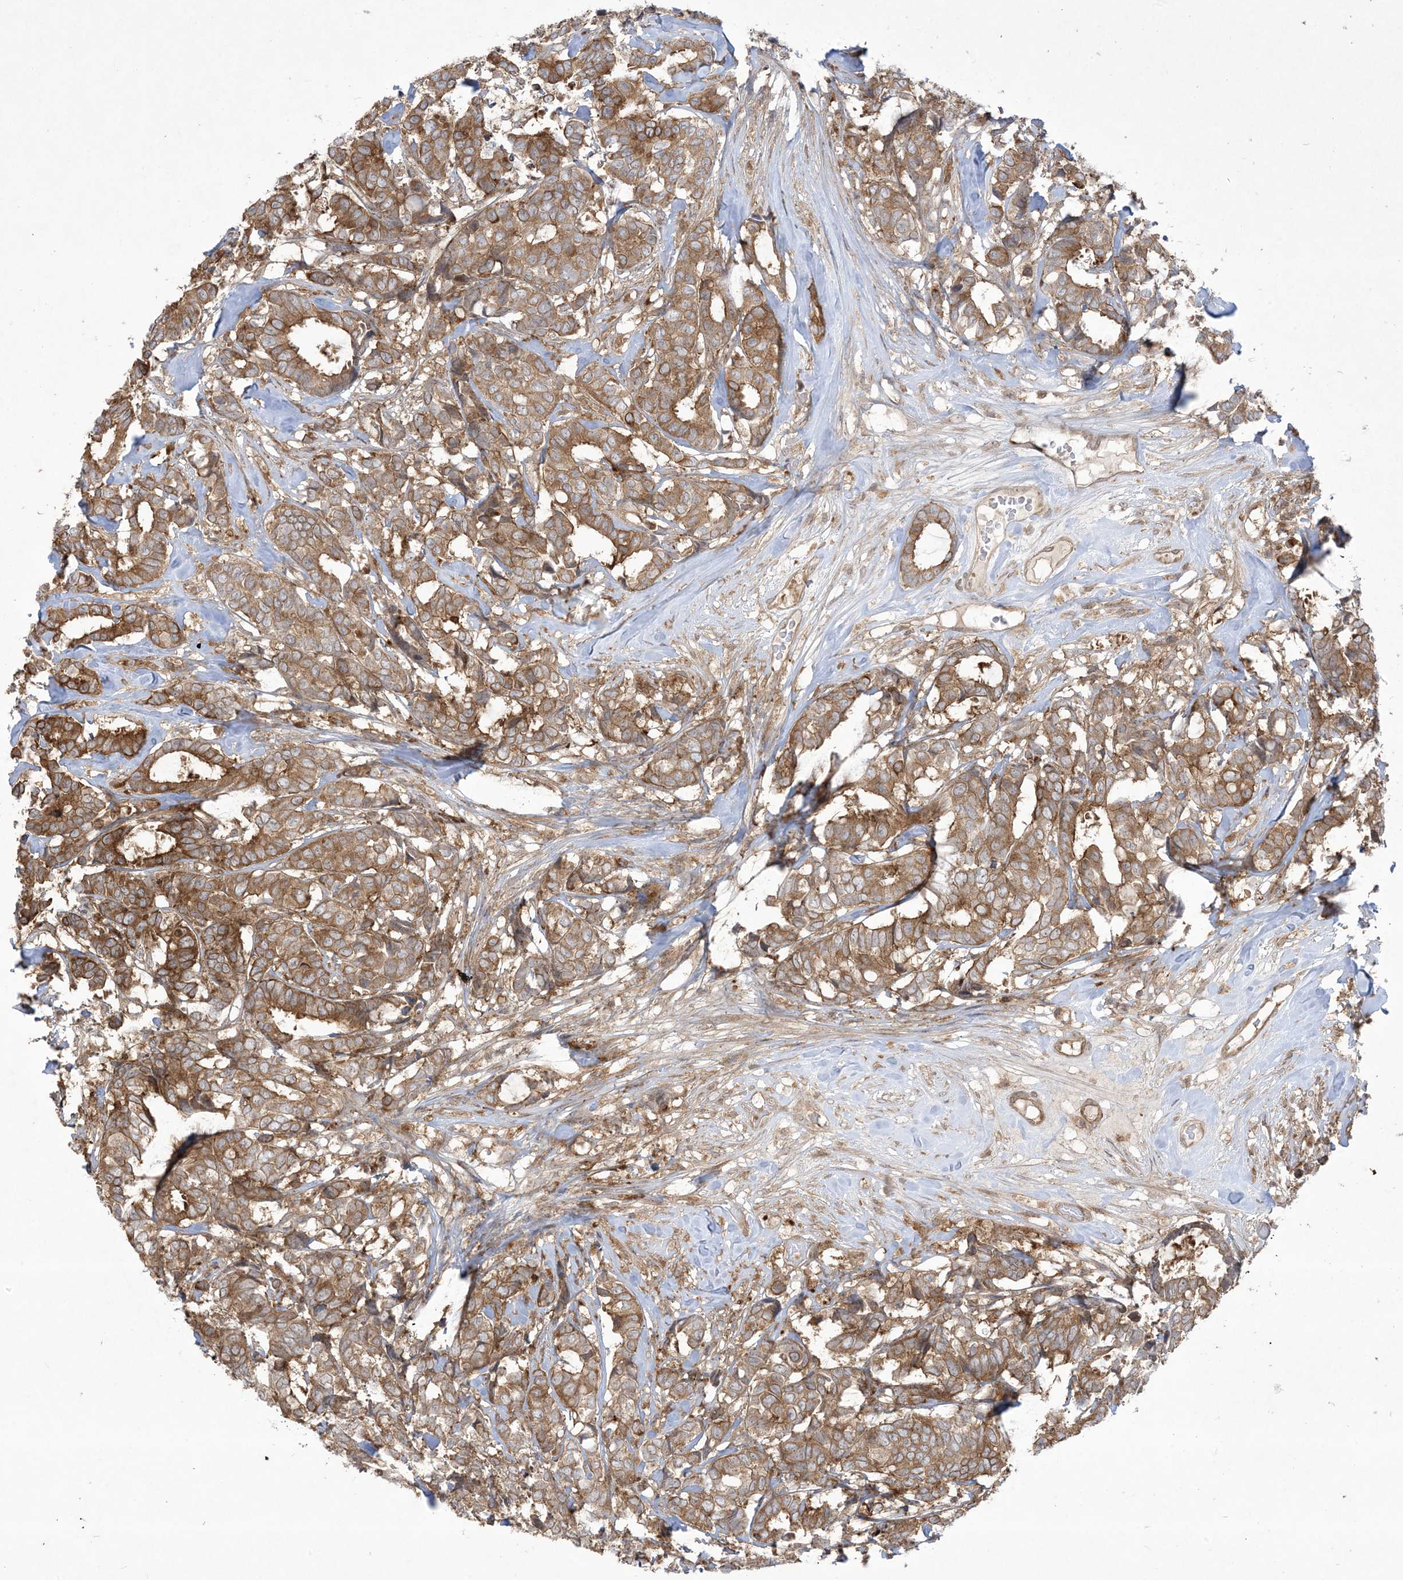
{"staining": {"intensity": "moderate", "quantity": ">75%", "location": "cytoplasmic/membranous"}, "tissue": "breast cancer", "cell_type": "Tumor cells", "image_type": "cancer", "snomed": [{"axis": "morphology", "description": "Duct carcinoma"}, {"axis": "topography", "description": "Breast"}], "caption": "A photomicrograph of human breast cancer stained for a protein shows moderate cytoplasmic/membranous brown staining in tumor cells.", "gene": "SOGA3", "patient": {"sex": "female", "age": 87}}